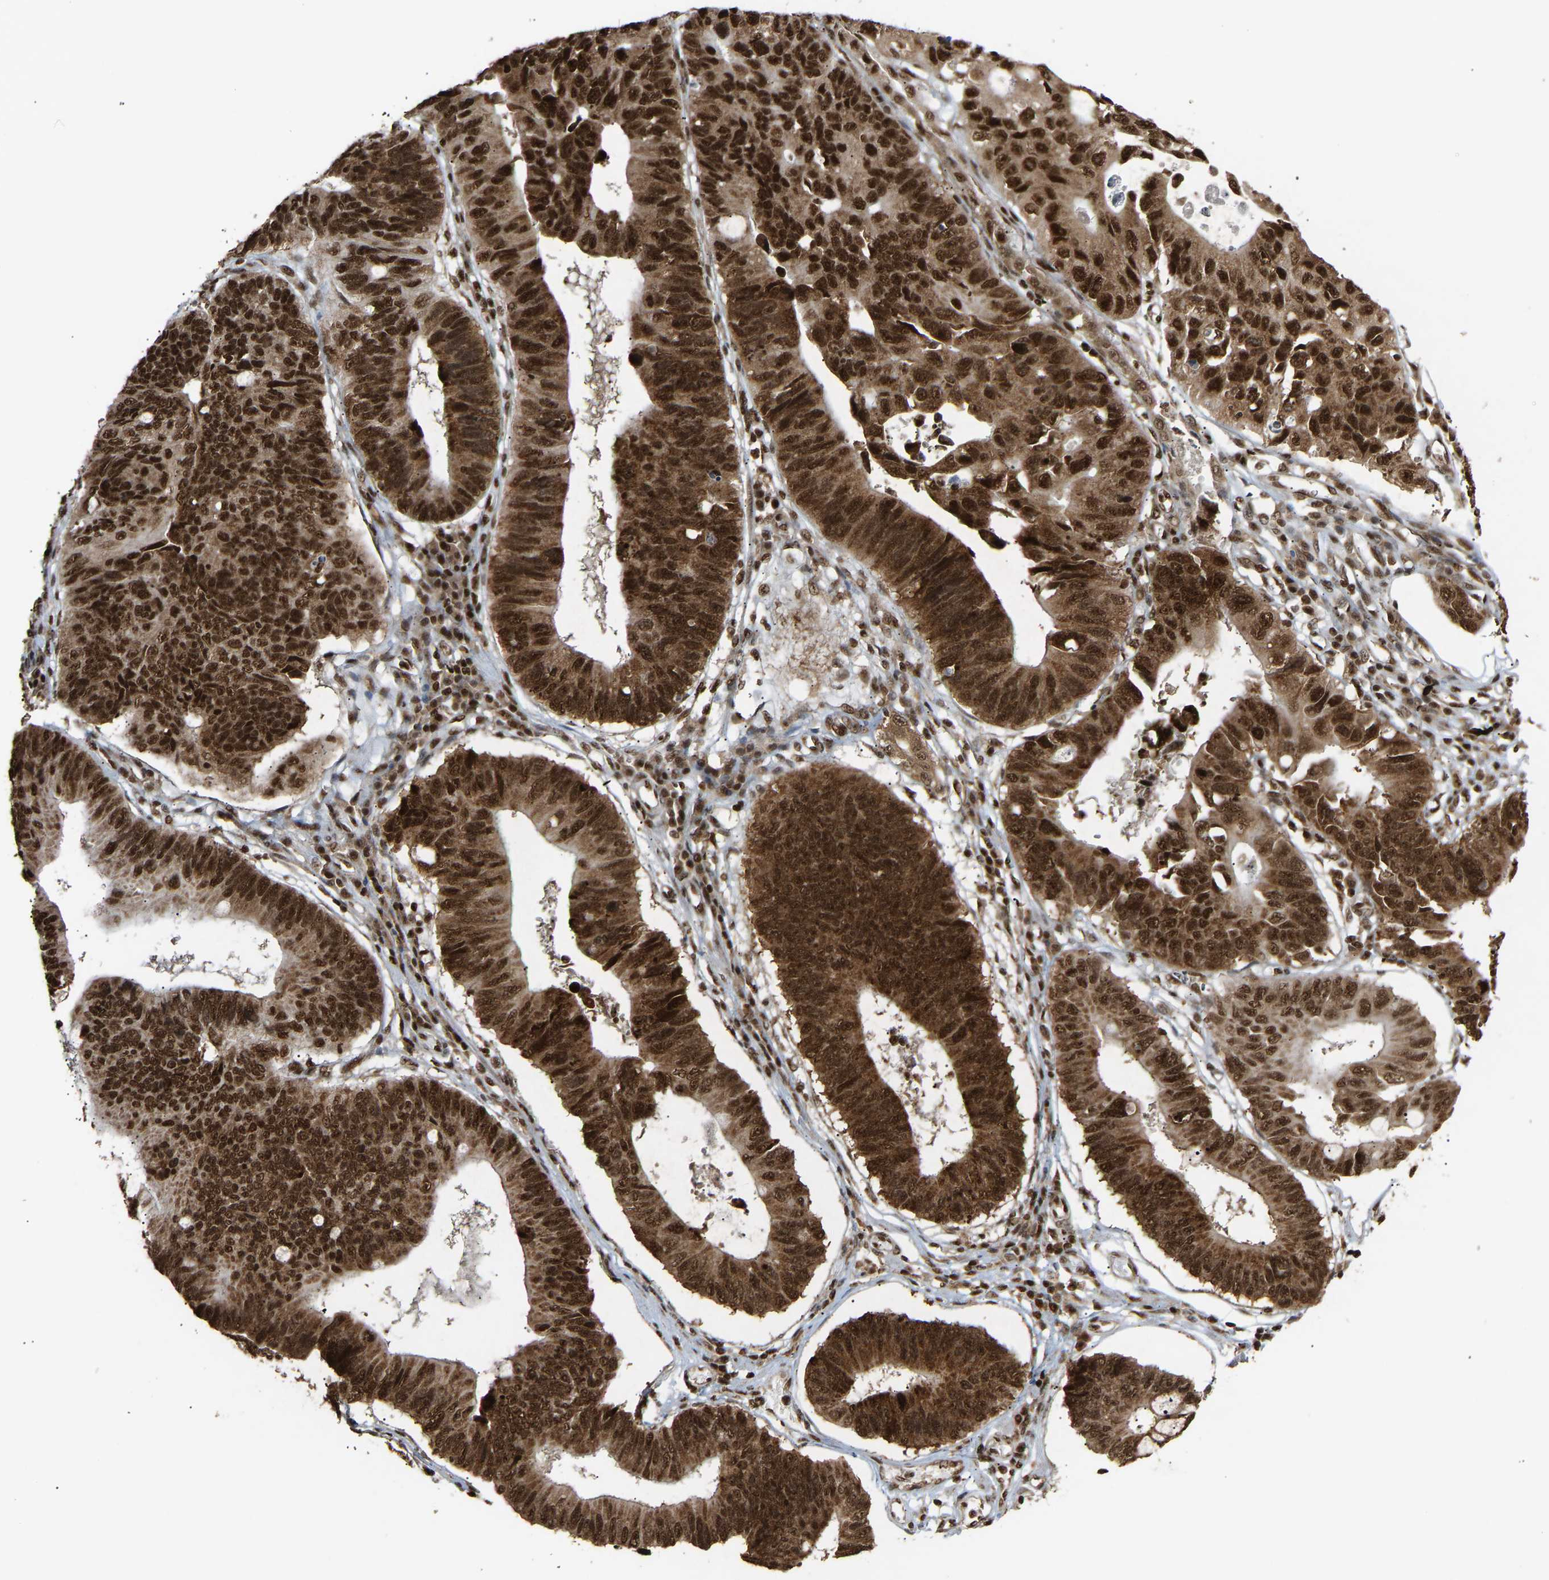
{"staining": {"intensity": "strong", "quantity": ">75%", "location": "cytoplasmic/membranous,nuclear"}, "tissue": "stomach cancer", "cell_type": "Tumor cells", "image_type": "cancer", "snomed": [{"axis": "morphology", "description": "Adenocarcinoma, NOS"}, {"axis": "topography", "description": "Stomach"}], "caption": "Tumor cells reveal strong cytoplasmic/membranous and nuclear positivity in about >75% of cells in stomach cancer.", "gene": "ALYREF", "patient": {"sex": "male", "age": 59}}